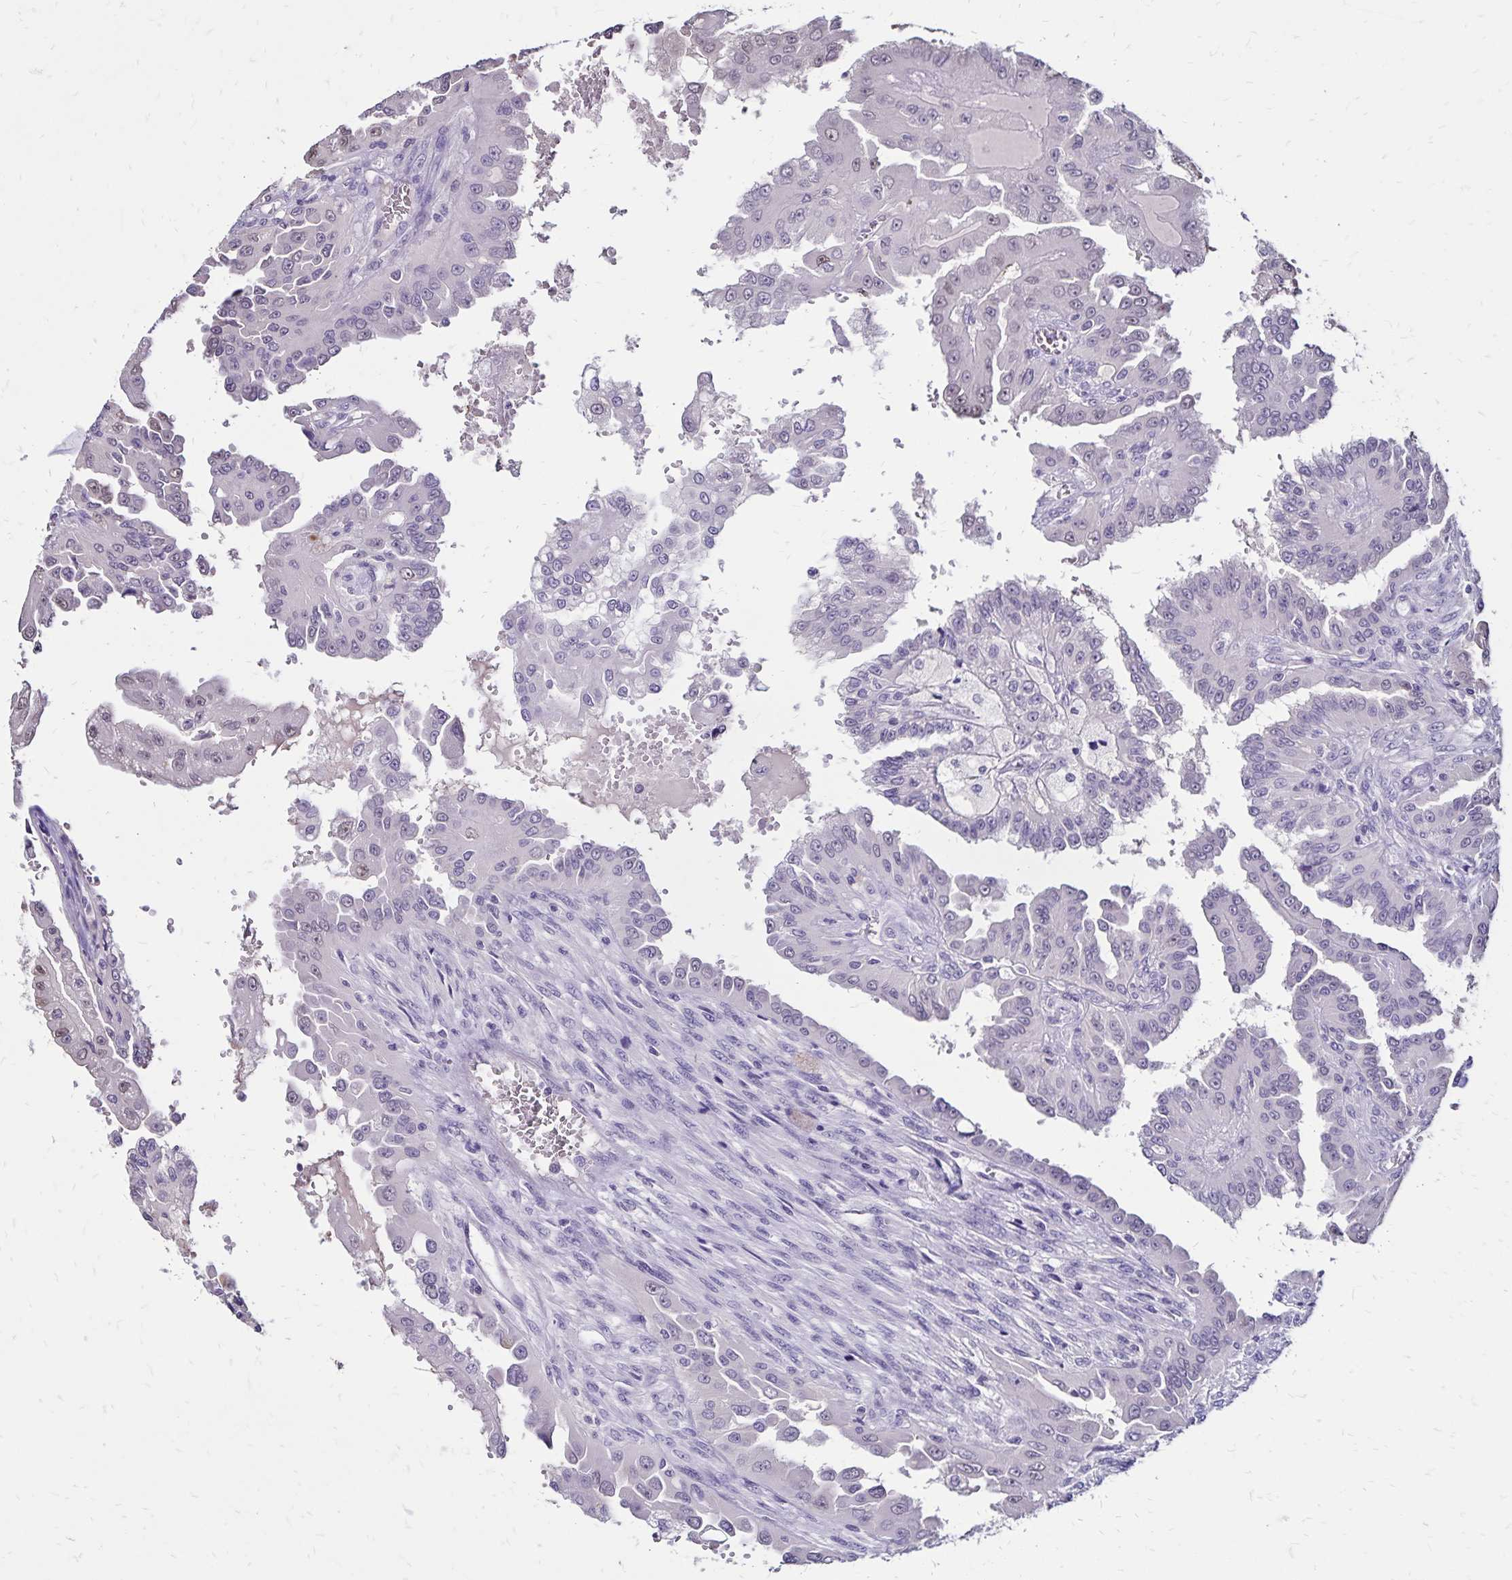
{"staining": {"intensity": "negative", "quantity": "none", "location": "none"}, "tissue": "renal cancer", "cell_type": "Tumor cells", "image_type": "cancer", "snomed": [{"axis": "morphology", "description": "Adenocarcinoma, NOS"}, {"axis": "topography", "description": "Kidney"}], "caption": "Immunohistochemistry (IHC) photomicrograph of renal adenocarcinoma stained for a protein (brown), which demonstrates no staining in tumor cells.", "gene": "SH3GL3", "patient": {"sex": "male", "age": 58}}